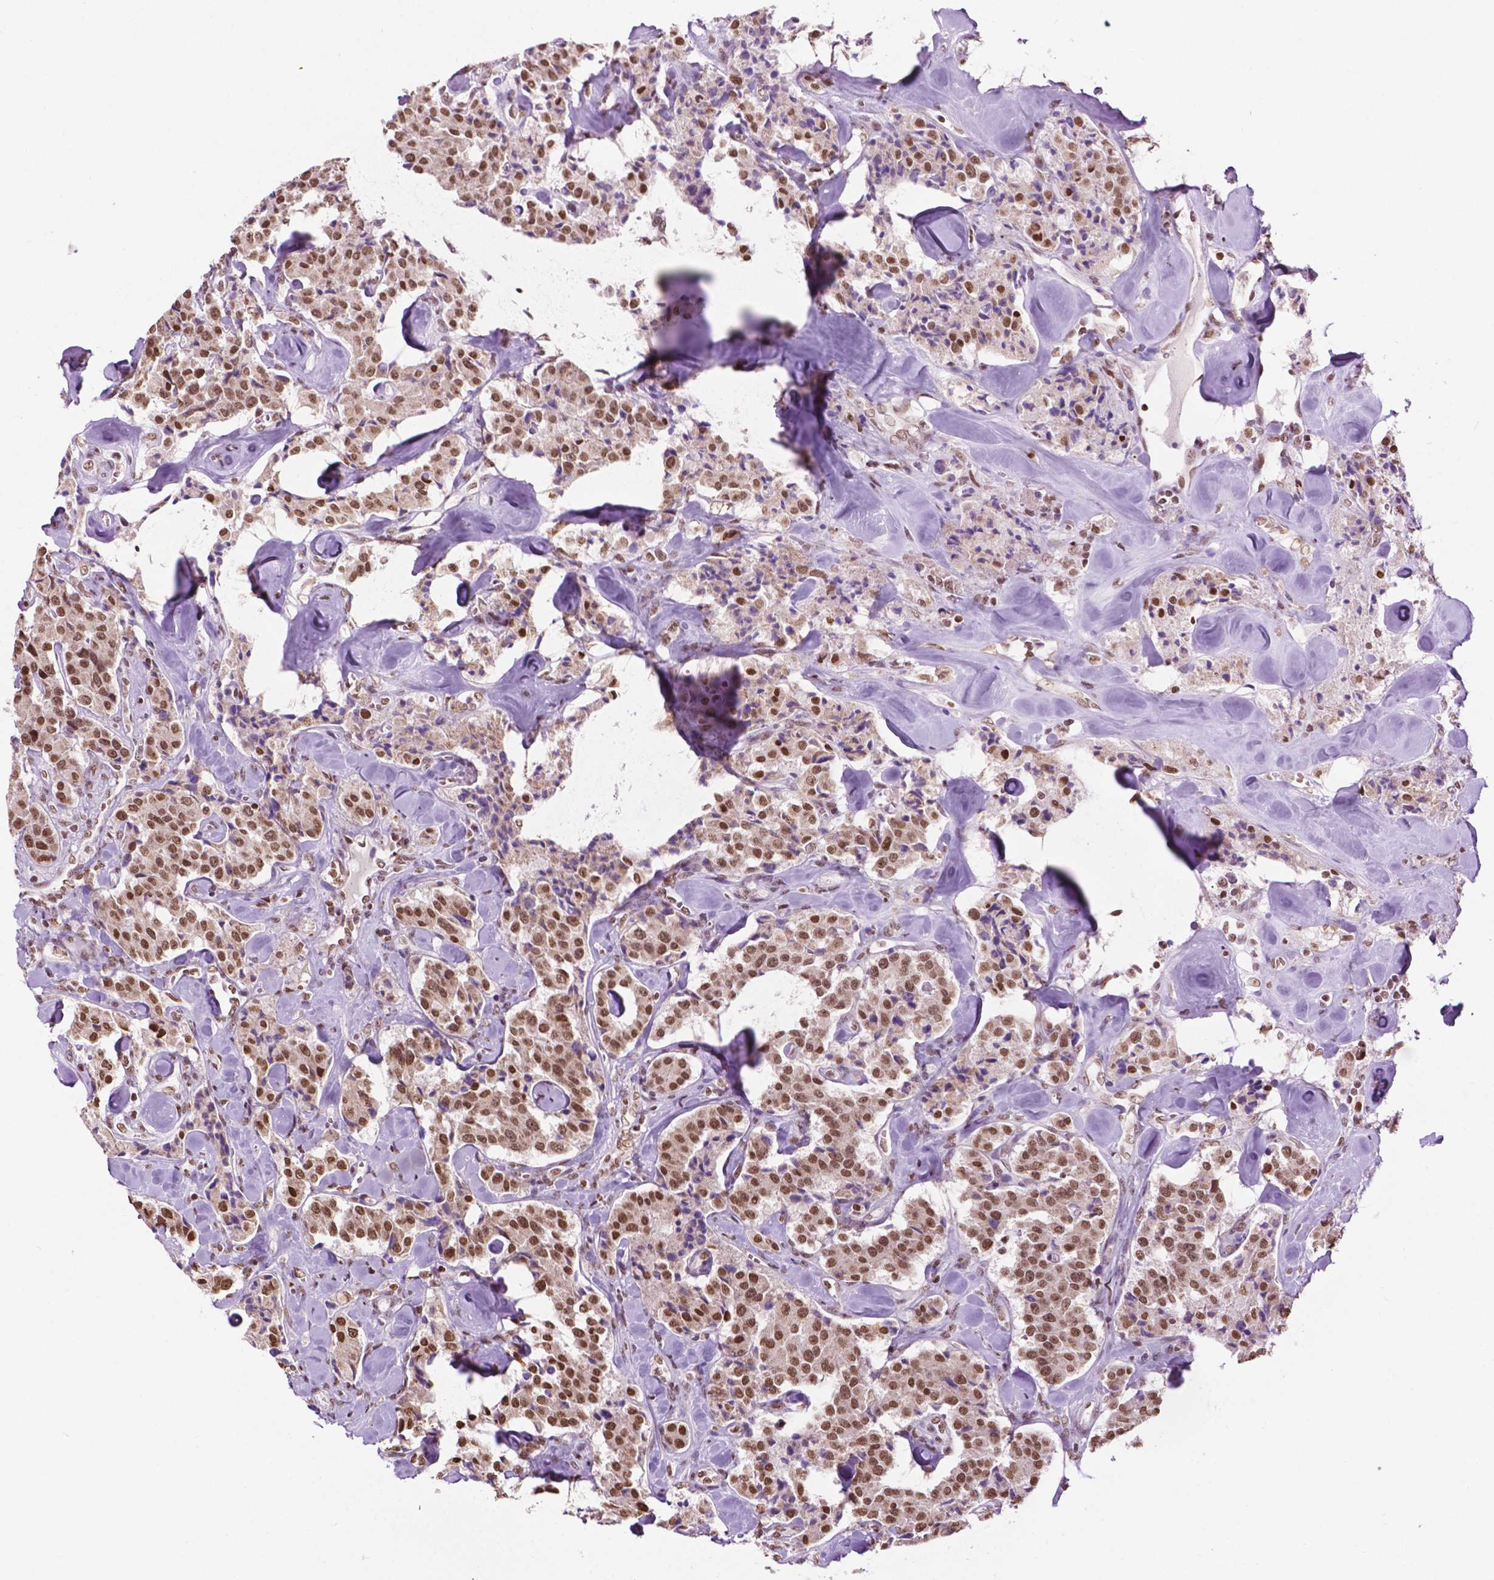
{"staining": {"intensity": "moderate", "quantity": ">75%", "location": "nuclear"}, "tissue": "carcinoid", "cell_type": "Tumor cells", "image_type": "cancer", "snomed": [{"axis": "morphology", "description": "Carcinoid, malignant, NOS"}, {"axis": "topography", "description": "Pancreas"}], "caption": "Carcinoid stained for a protein (brown) shows moderate nuclear positive positivity in about >75% of tumor cells.", "gene": "COL23A1", "patient": {"sex": "male", "age": 41}}